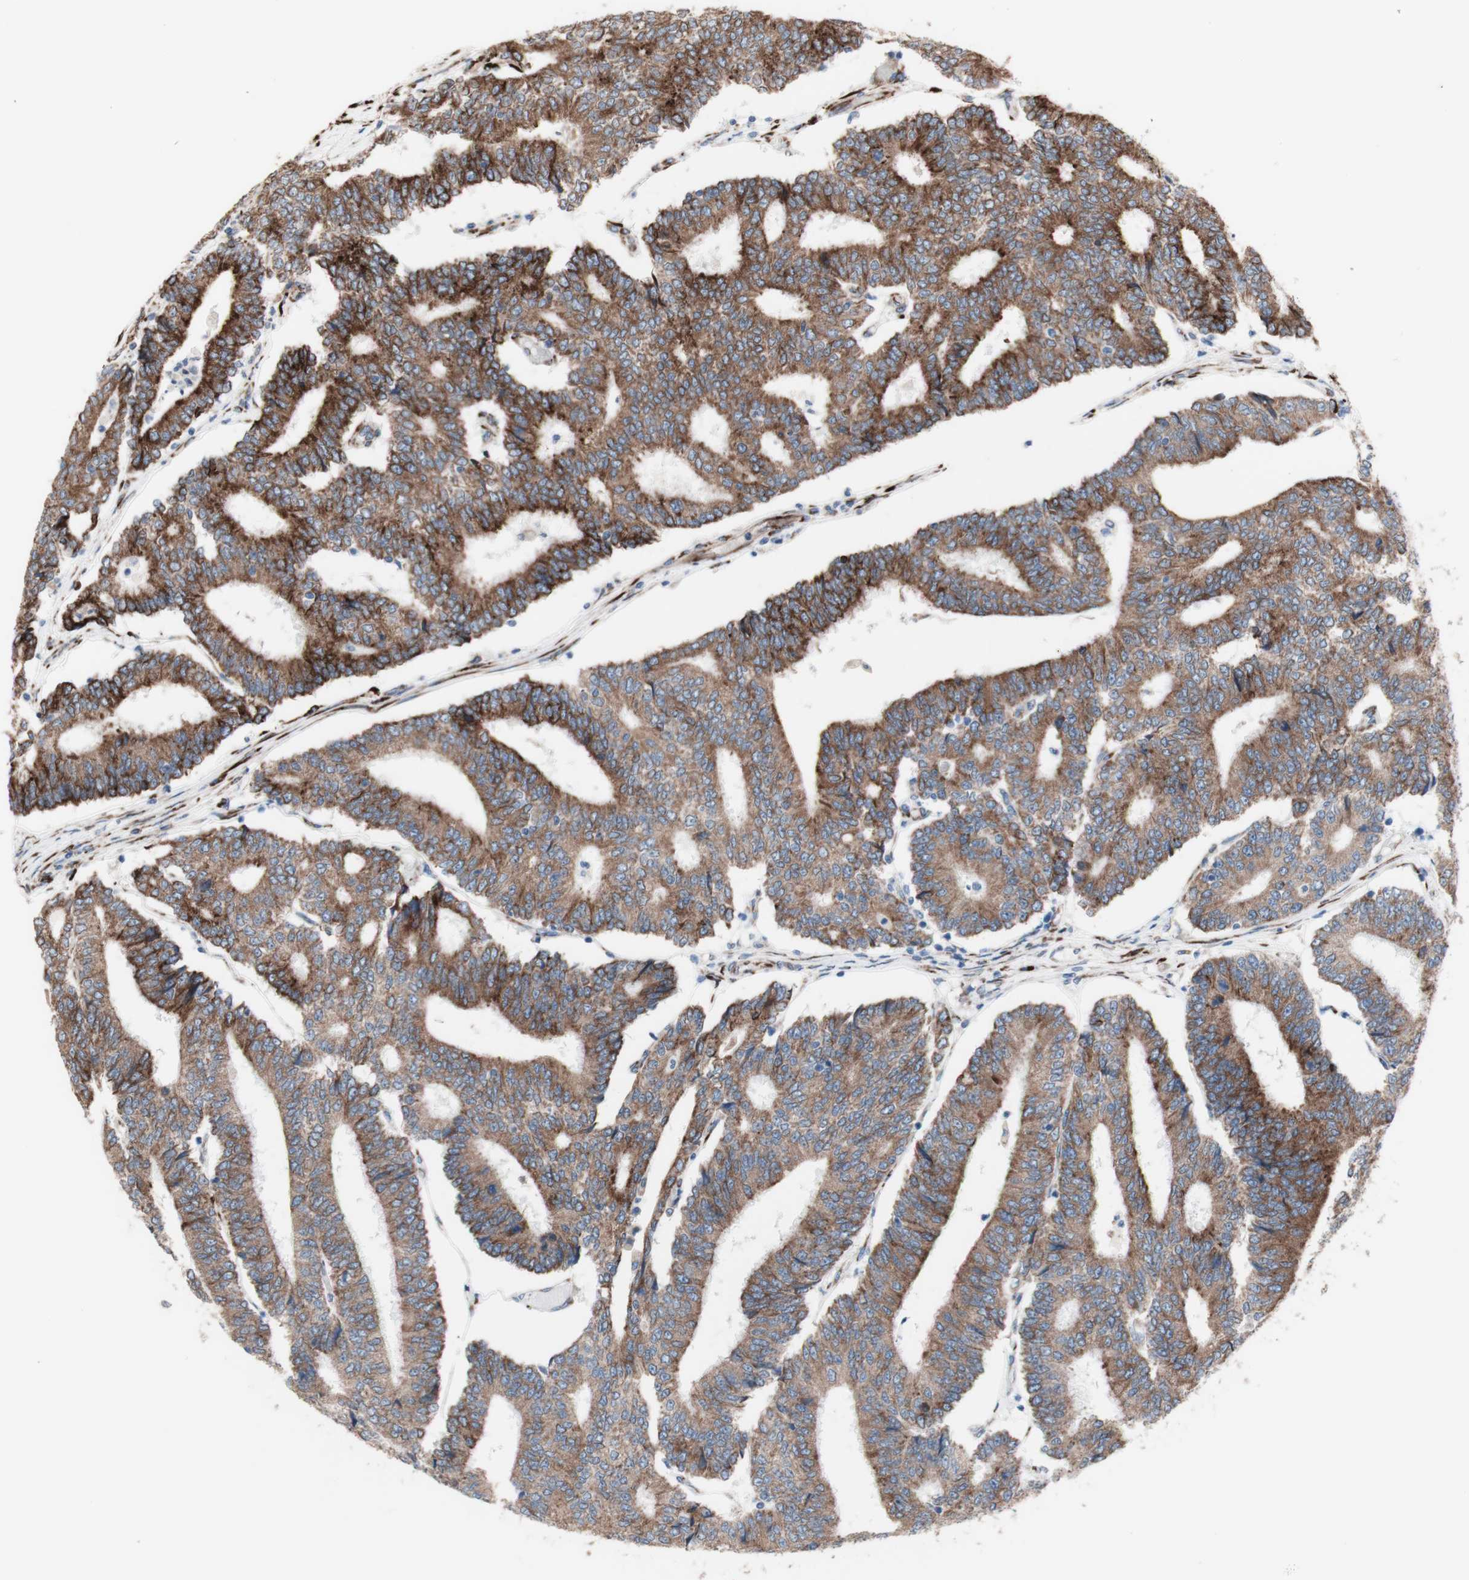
{"staining": {"intensity": "strong", "quantity": ">75%", "location": "cytoplasmic/membranous"}, "tissue": "prostate cancer", "cell_type": "Tumor cells", "image_type": "cancer", "snomed": [{"axis": "morphology", "description": "Normal tissue, NOS"}, {"axis": "morphology", "description": "Adenocarcinoma, High grade"}, {"axis": "topography", "description": "Prostate"}, {"axis": "topography", "description": "Seminal veicle"}], "caption": "Prostate cancer tissue demonstrates strong cytoplasmic/membranous expression in about >75% of tumor cells, visualized by immunohistochemistry.", "gene": "AGPAT5", "patient": {"sex": "male", "age": 55}}